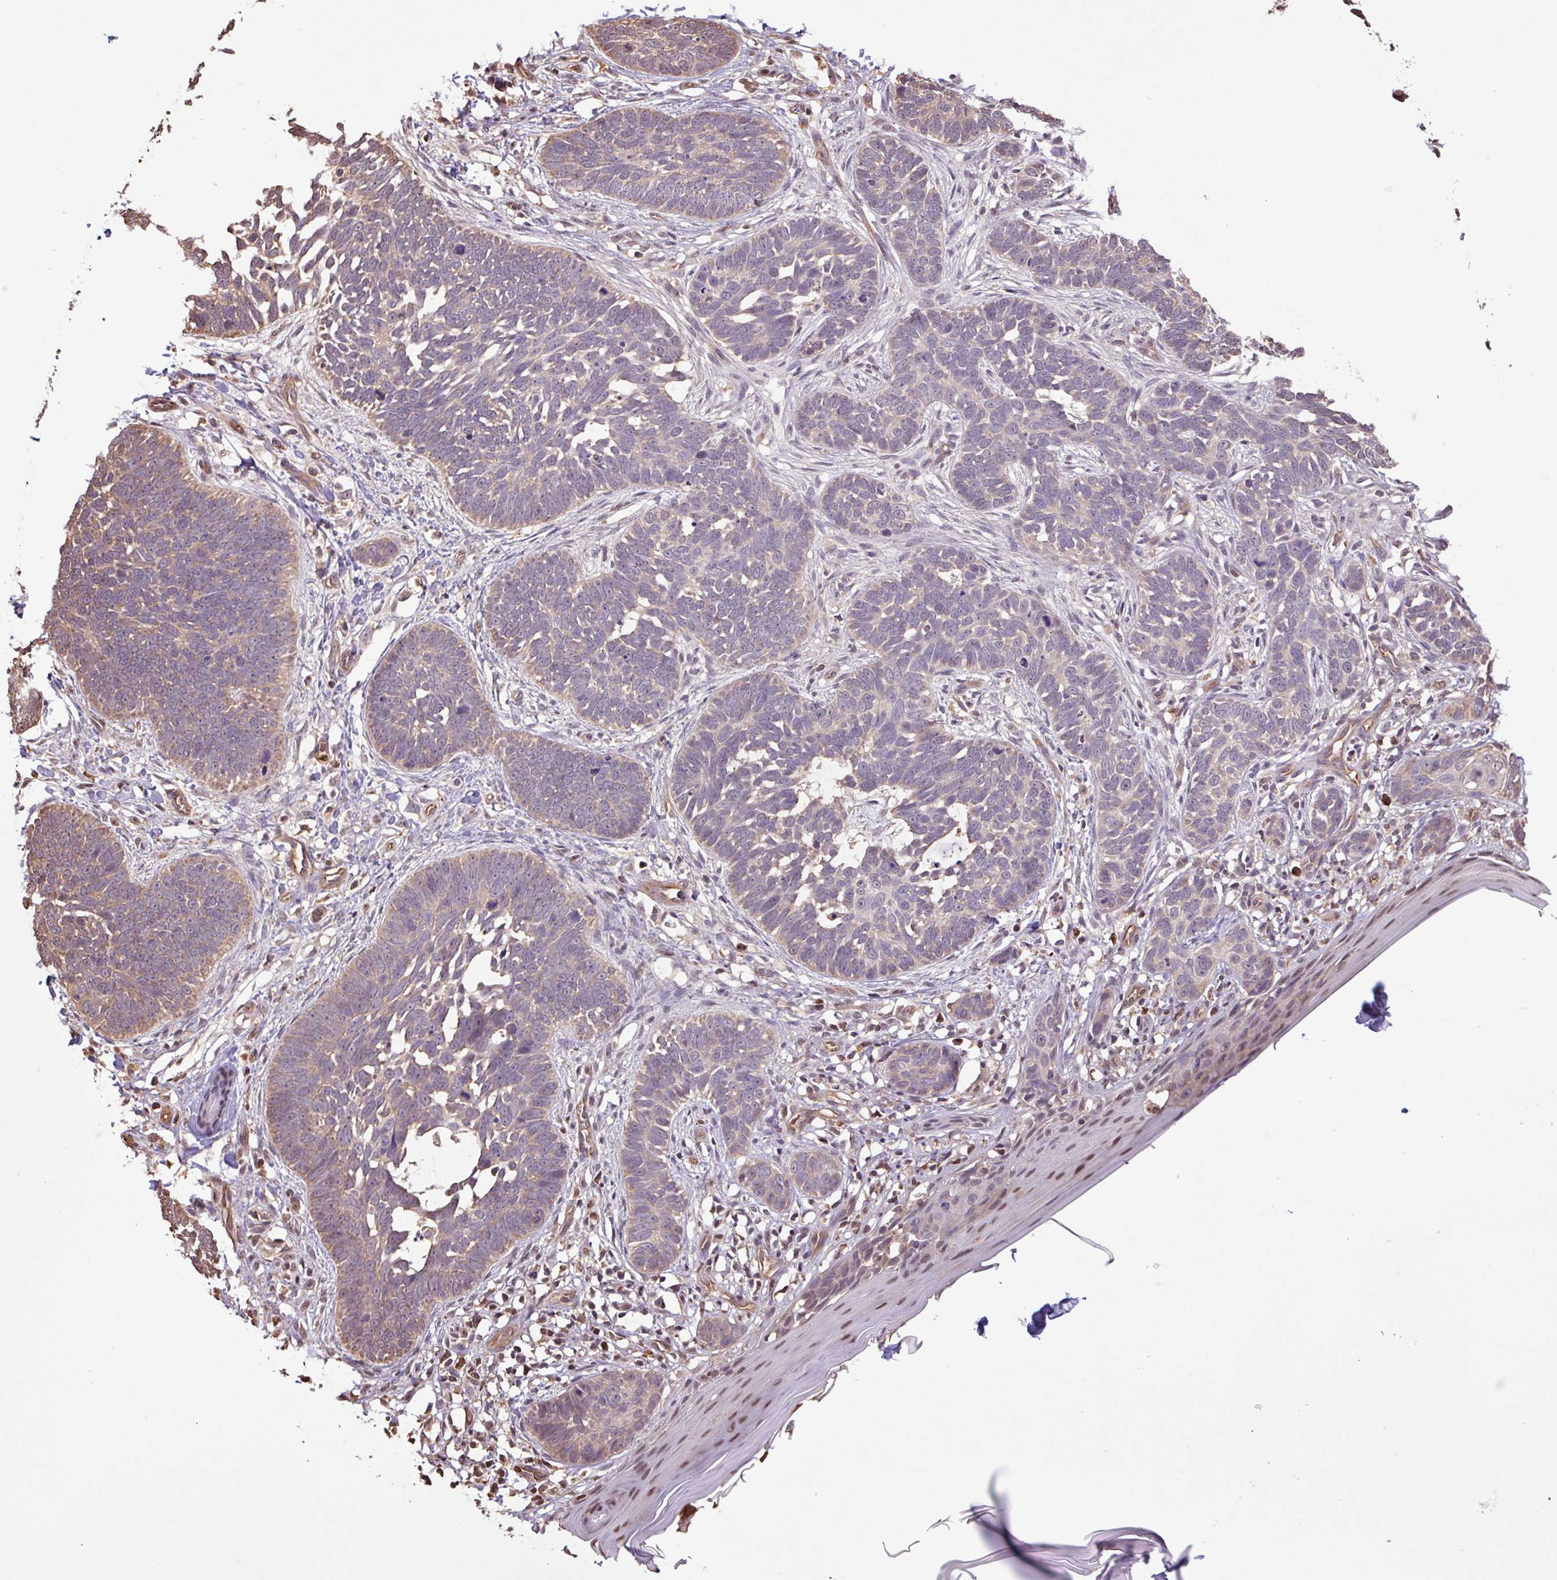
{"staining": {"intensity": "weak", "quantity": "25%-75%", "location": "cytoplasmic/membranous"}, "tissue": "skin cancer", "cell_type": "Tumor cells", "image_type": "cancer", "snomed": [{"axis": "morphology", "description": "Normal tissue, NOS"}, {"axis": "morphology", "description": "Basal cell carcinoma"}, {"axis": "topography", "description": "Skin"}], "caption": "Skin cancer was stained to show a protein in brown. There is low levels of weak cytoplasmic/membranous expression in approximately 25%-75% of tumor cells.", "gene": "CHST11", "patient": {"sex": "male", "age": 77}}